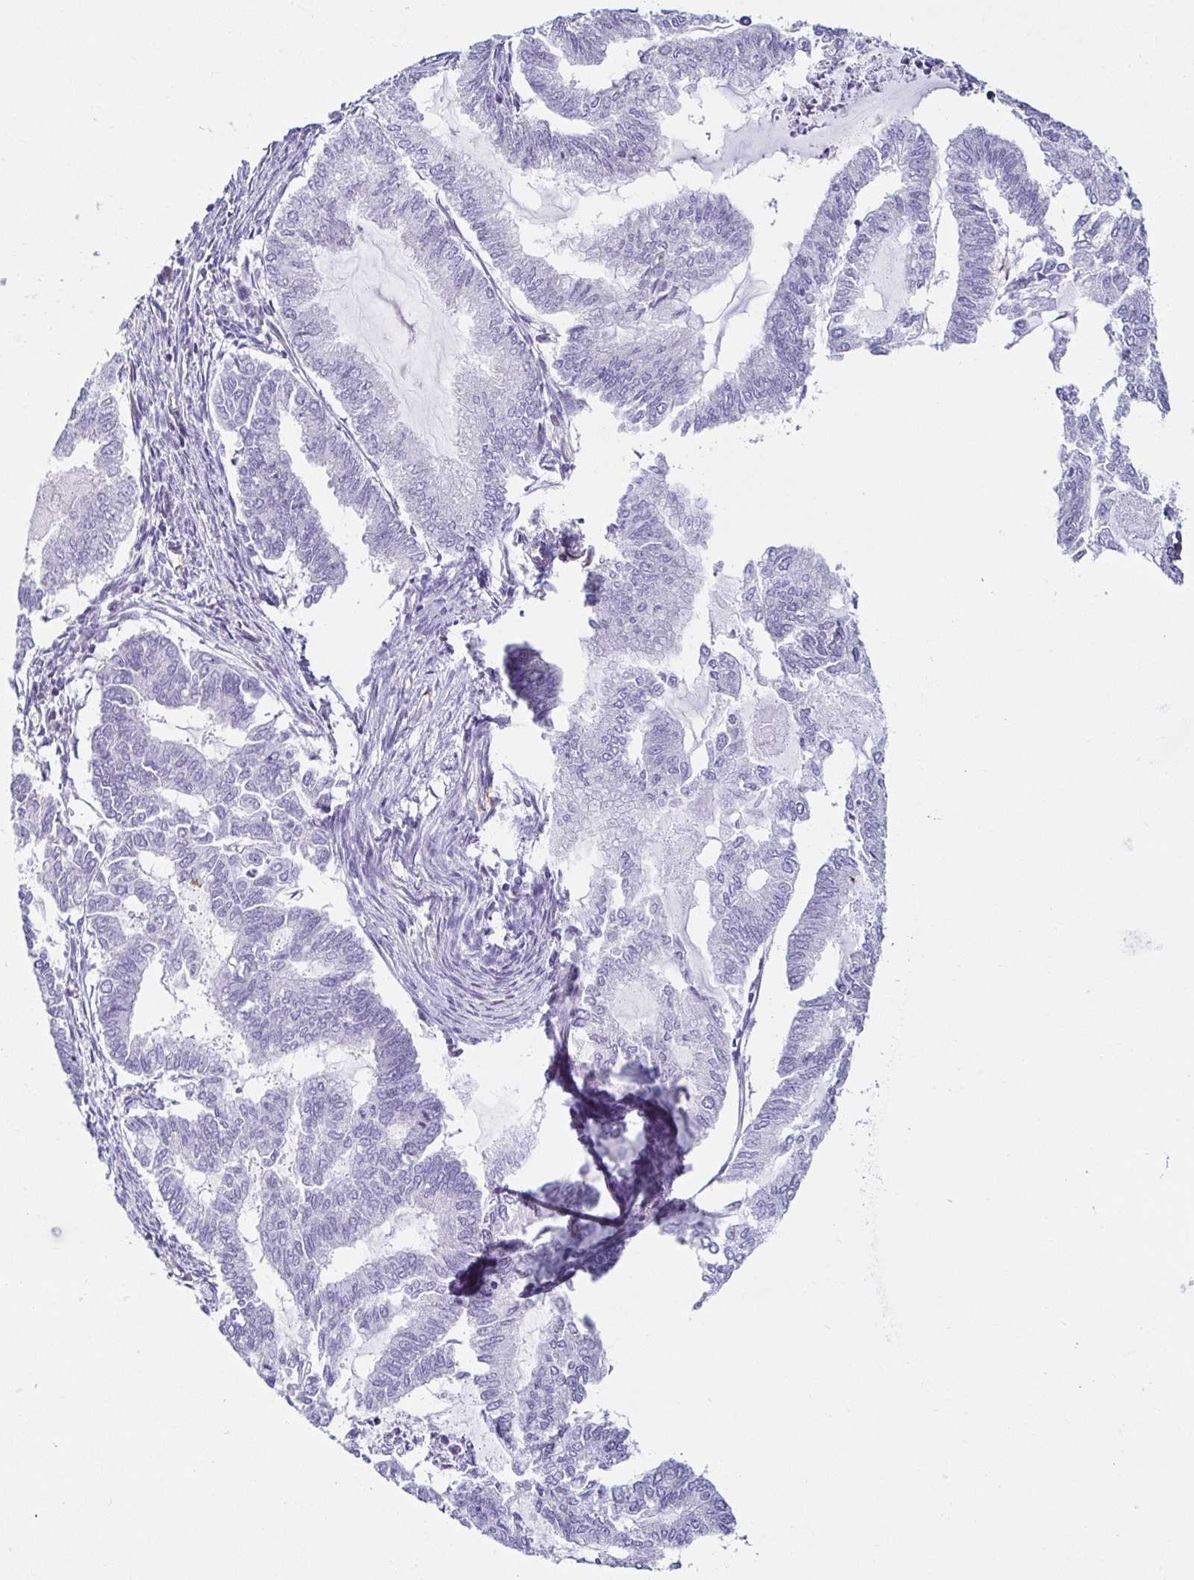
{"staining": {"intensity": "negative", "quantity": "none", "location": "none"}, "tissue": "endometrial cancer", "cell_type": "Tumor cells", "image_type": "cancer", "snomed": [{"axis": "morphology", "description": "Adenocarcinoma, NOS"}, {"axis": "topography", "description": "Endometrium"}], "caption": "Immunohistochemistry photomicrograph of endometrial adenocarcinoma stained for a protein (brown), which exhibits no expression in tumor cells.", "gene": "FAM162B", "patient": {"sex": "female", "age": 79}}